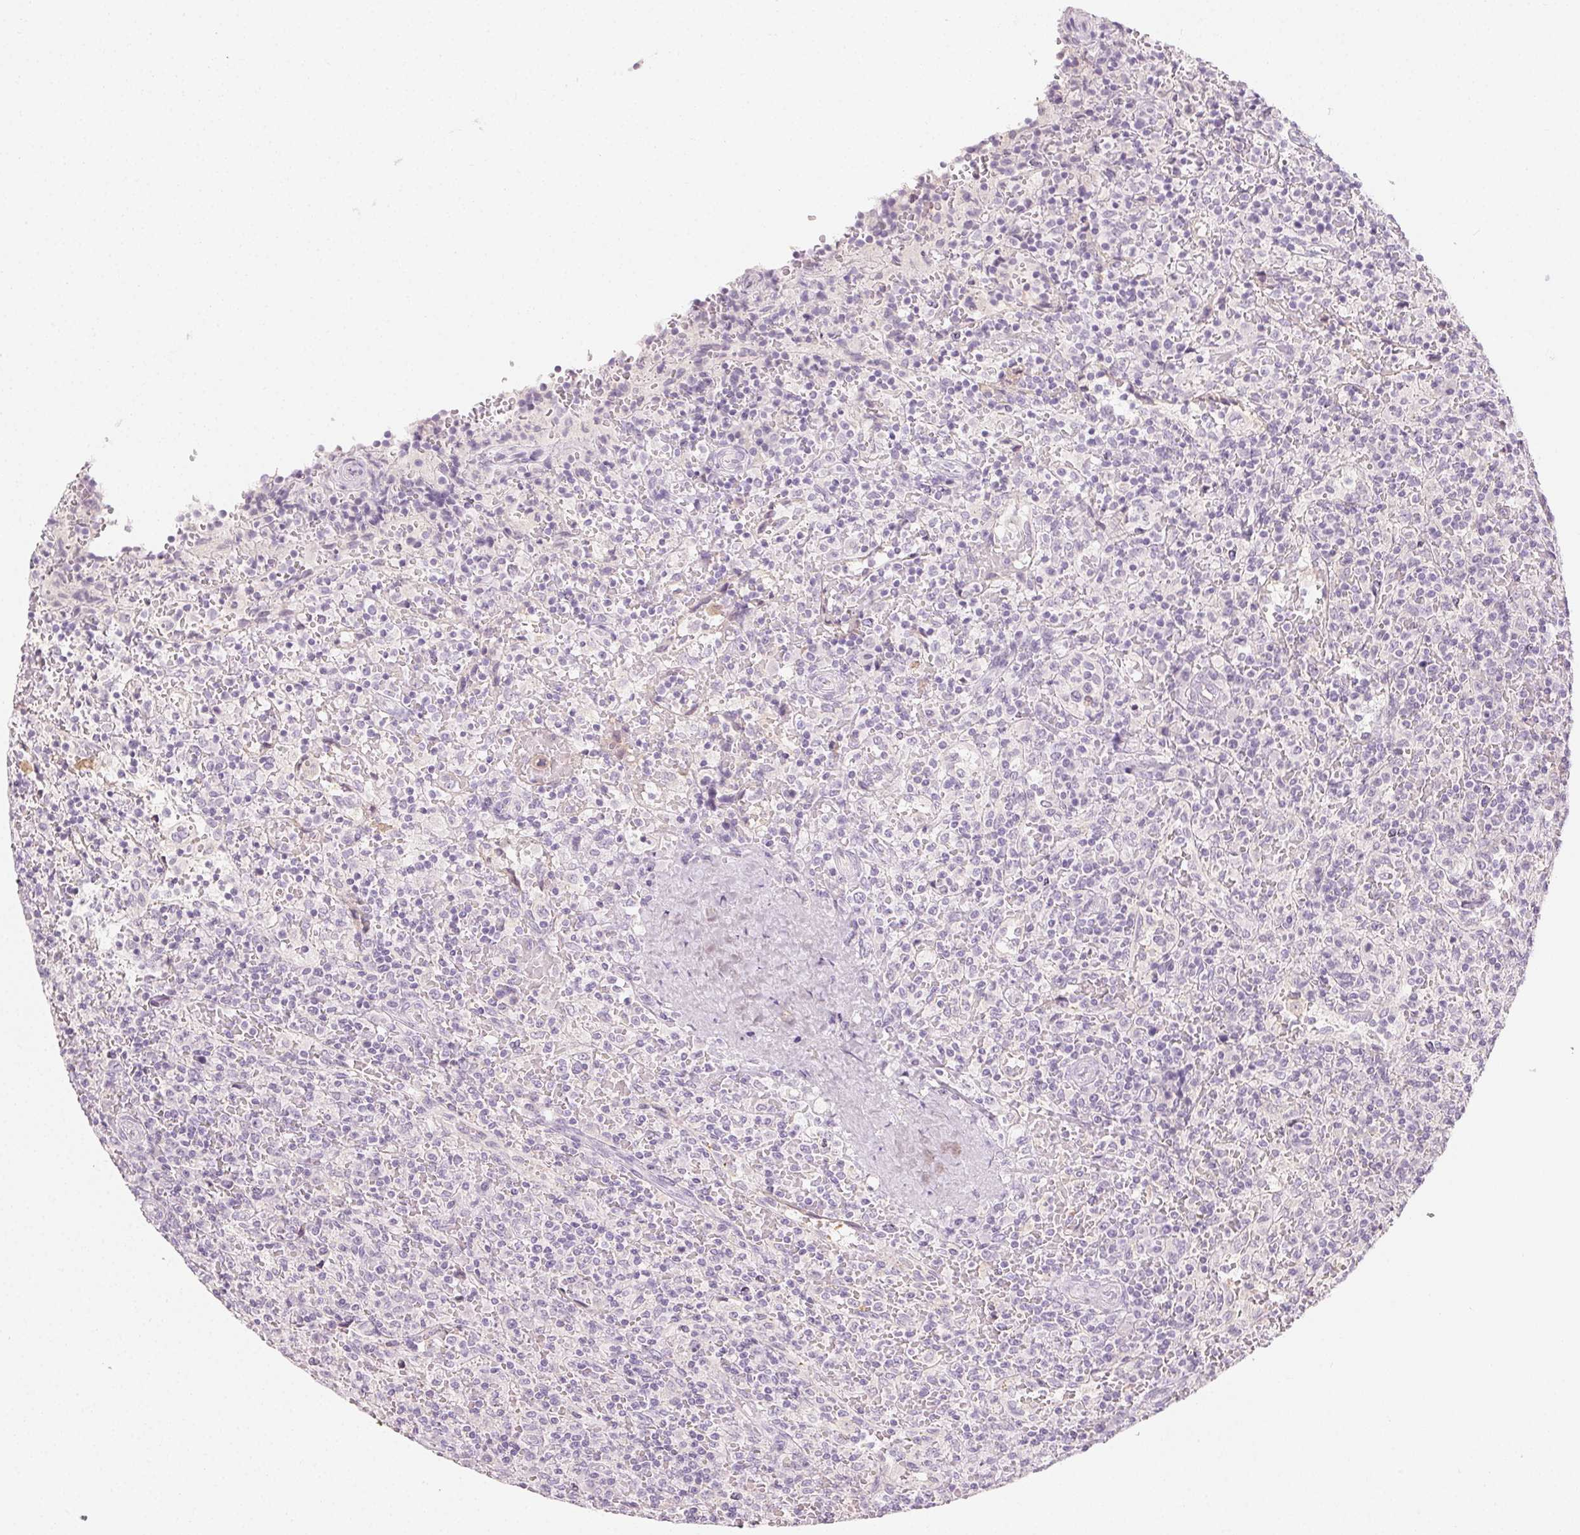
{"staining": {"intensity": "negative", "quantity": "none", "location": "none"}, "tissue": "lymphoma", "cell_type": "Tumor cells", "image_type": "cancer", "snomed": [{"axis": "morphology", "description": "Malignant lymphoma, non-Hodgkin's type, Low grade"}, {"axis": "topography", "description": "Spleen"}], "caption": "Tumor cells are negative for protein expression in human lymphoma. The staining was performed using DAB (3,3'-diaminobenzidine) to visualize the protein expression in brown, while the nuclei were stained in blue with hematoxylin (Magnification: 20x).", "gene": "AFM", "patient": {"sex": "male", "age": 62}}